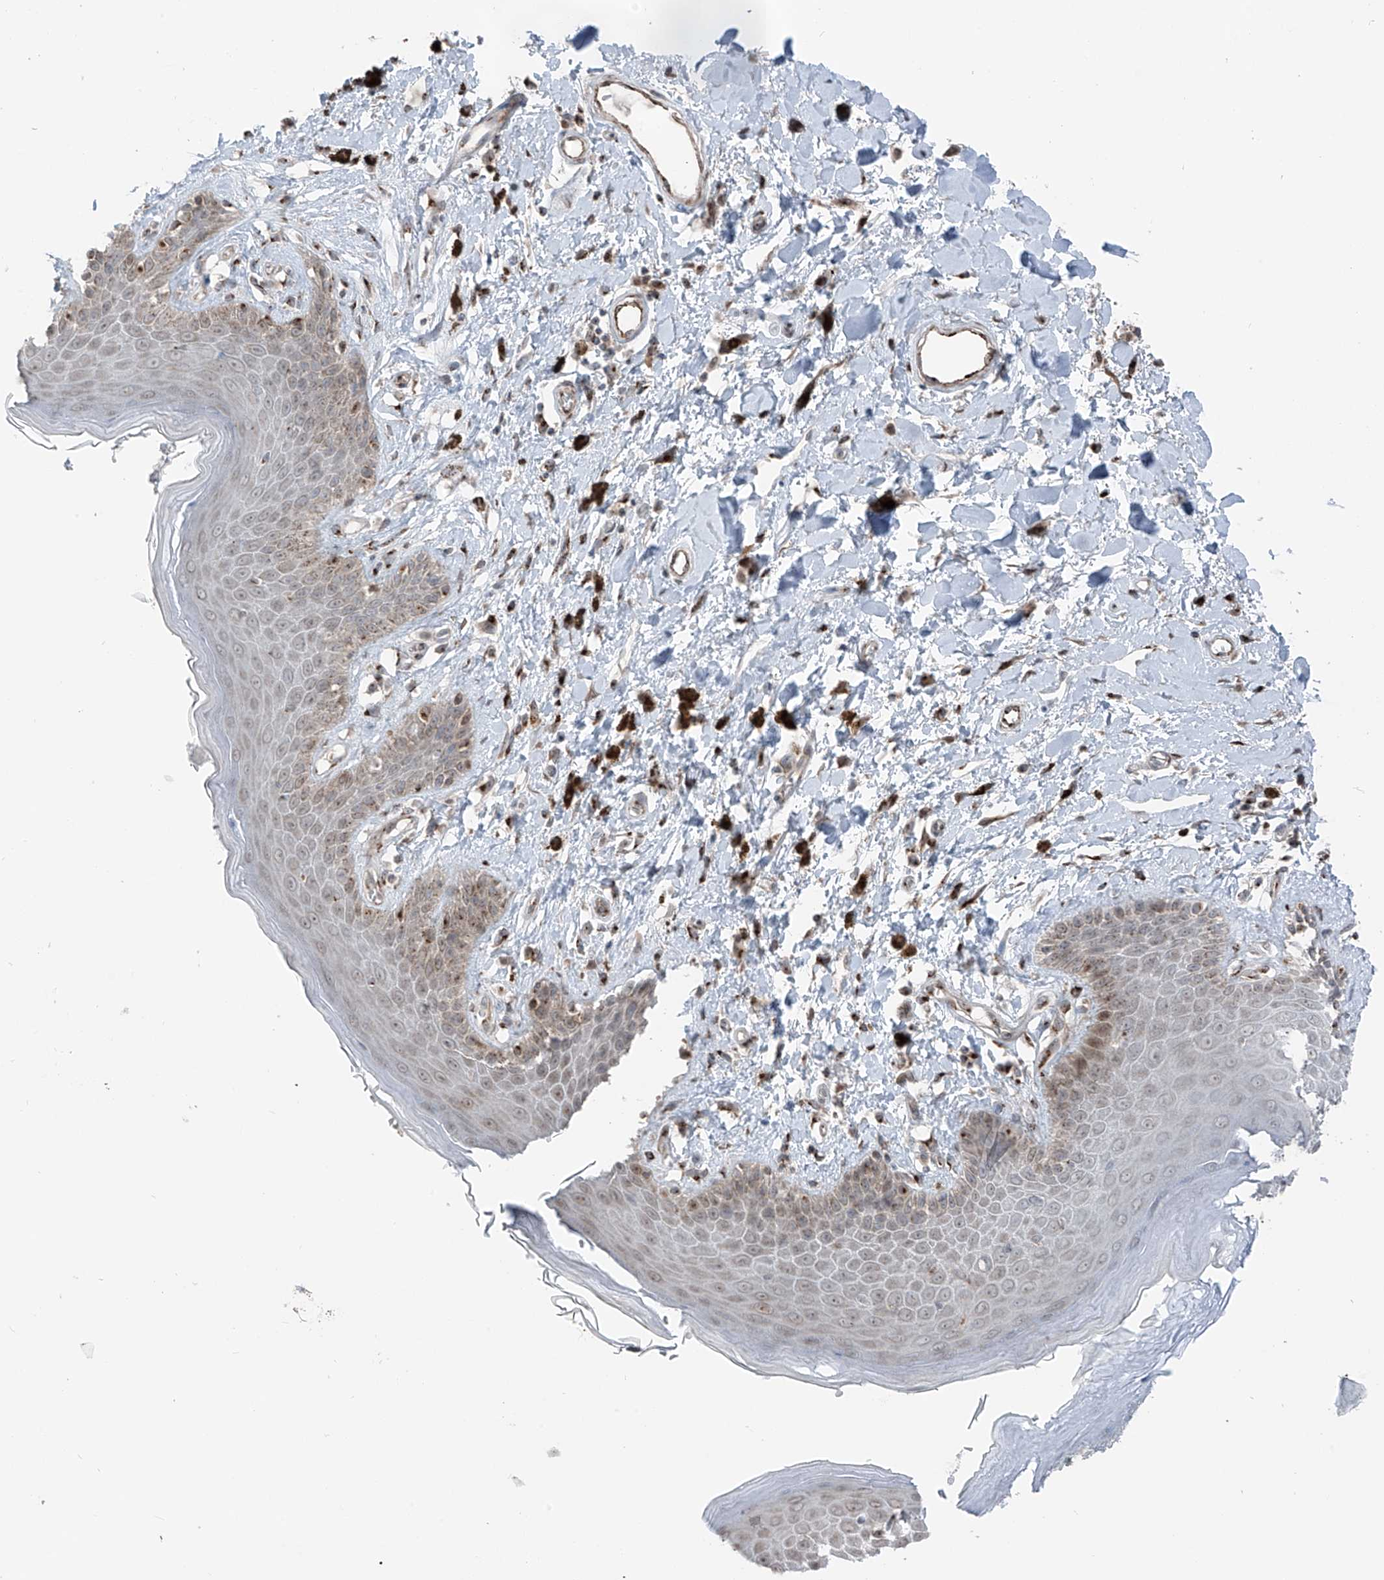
{"staining": {"intensity": "moderate", "quantity": "<25%", "location": "cytoplasmic/membranous,nuclear"}, "tissue": "skin", "cell_type": "Epidermal cells", "image_type": "normal", "snomed": [{"axis": "morphology", "description": "Normal tissue, NOS"}, {"axis": "topography", "description": "Anal"}], "caption": "Unremarkable skin shows moderate cytoplasmic/membranous,nuclear staining in approximately <25% of epidermal cells.", "gene": "ERLEC1", "patient": {"sex": "female", "age": 78}}